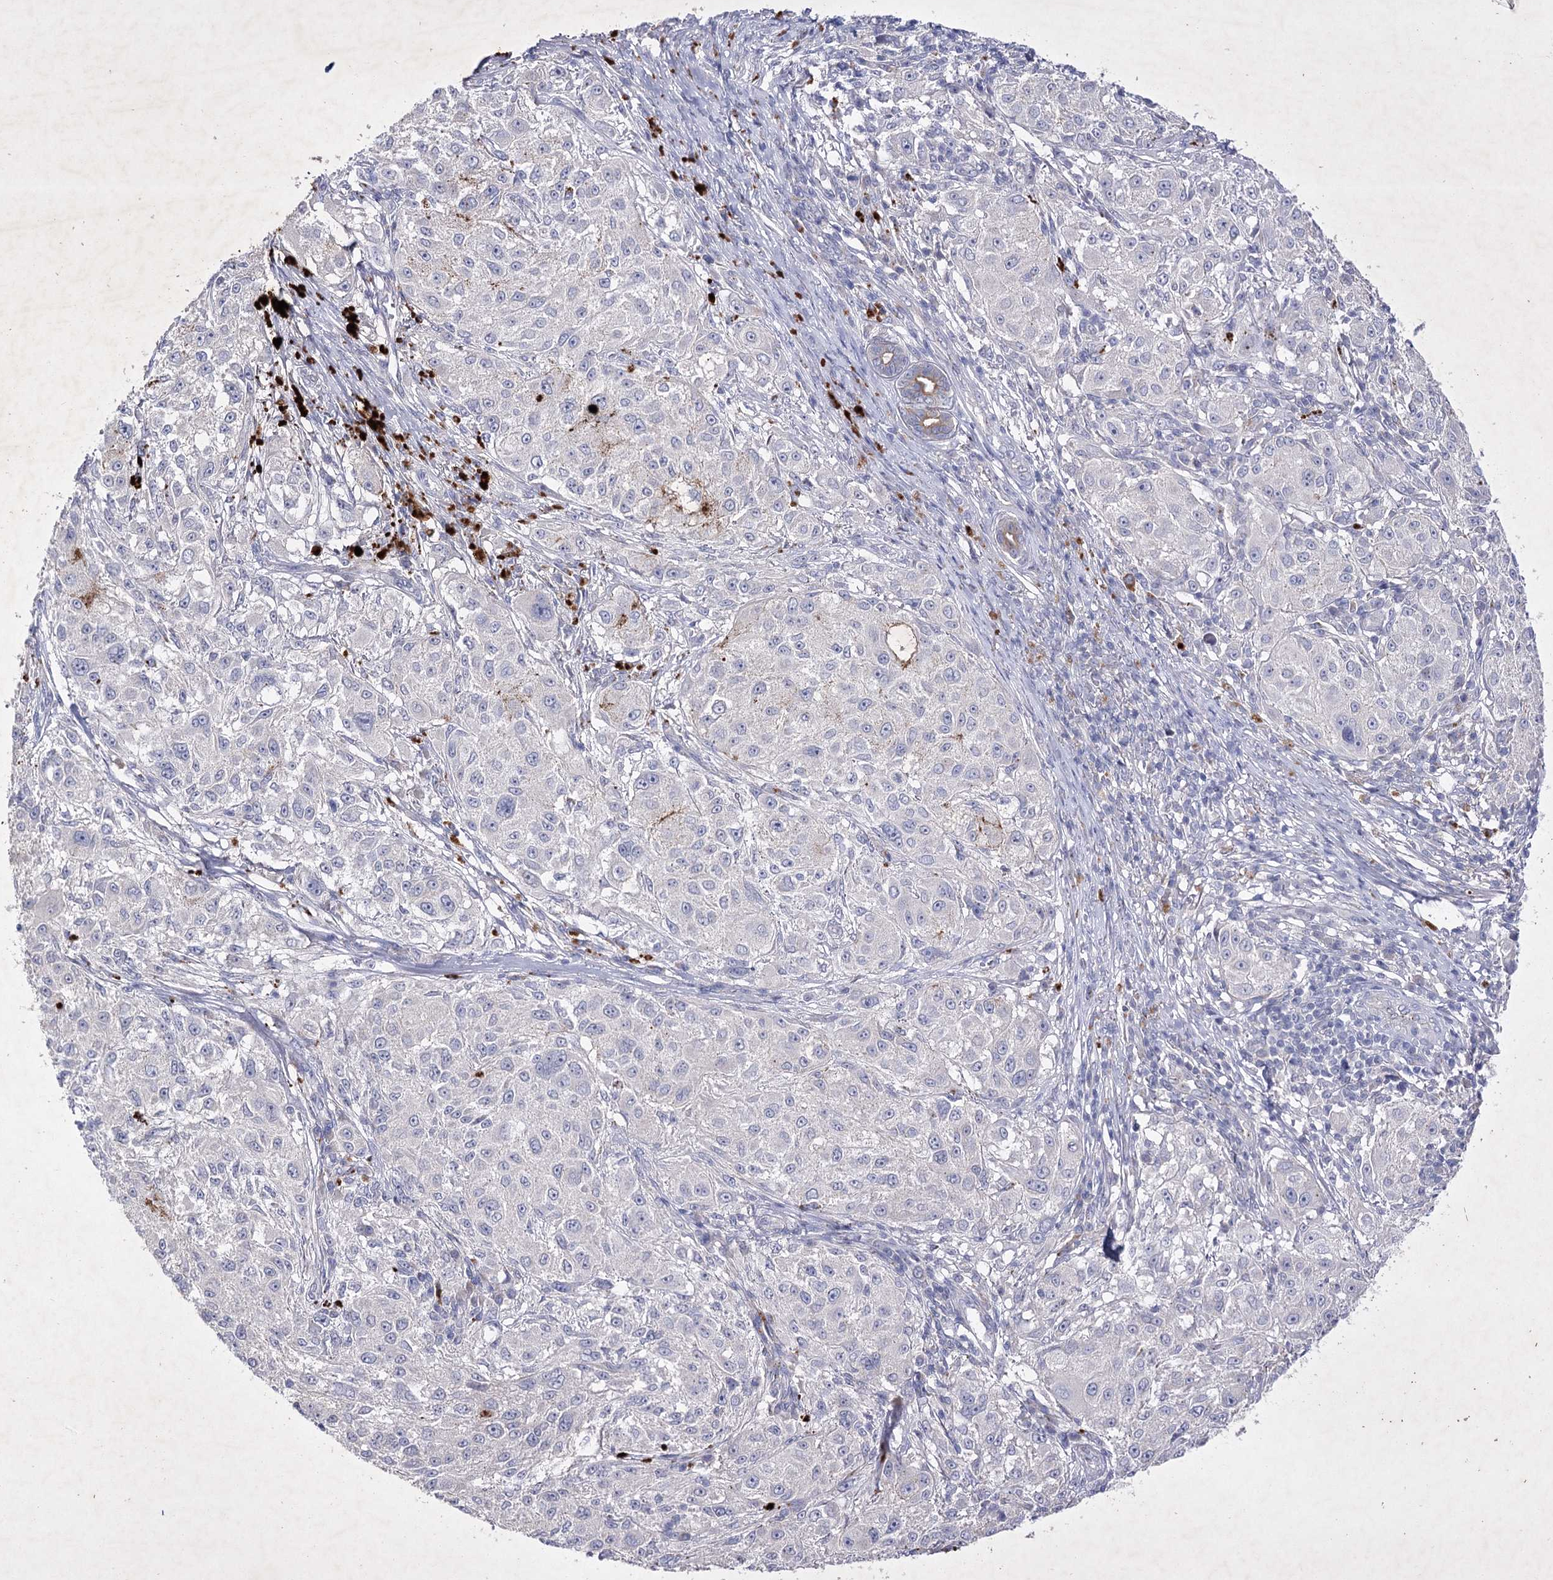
{"staining": {"intensity": "negative", "quantity": "none", "location": "none"}, "tissue": "melanoma", "cell_type": "Tumor cells", "image_type": "cancer", "snomed": [{"axis": "morphology", "description": "Necrosis, NOS"}, {"axis": "morphology", "description": "Malignant melanoma, NOS"}, {"axis": "topography", "description": "Skin"}], "caption": "An immunohistochemistry (IHC) micrograph of malignant melanoma is shown. There is no staining in tumor cells of malignant melanoma.", "gene": "COX15", "patient": {"sex": "female", "age": 87}}